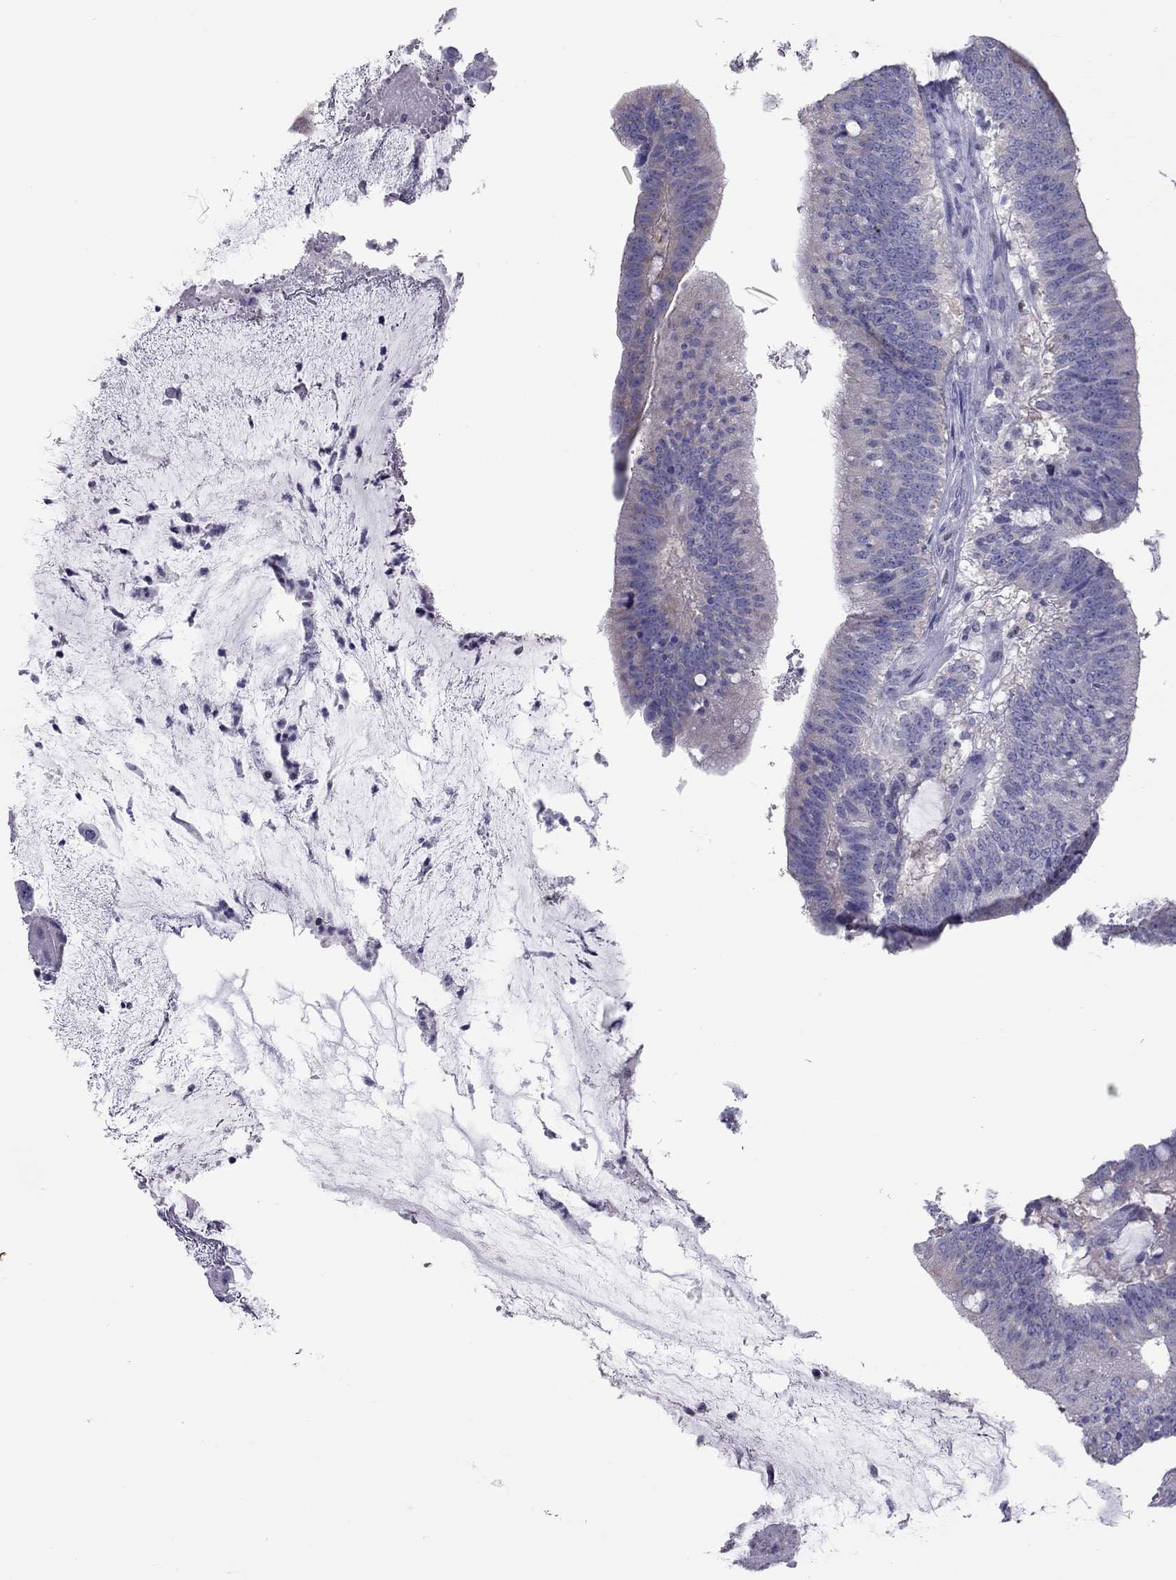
{"staining": {"intensity": "negative", "quantity": "none", "location": "none"}, "tissue": "colorectal cancer", "cell_type": "Tumor cells", "image_type": "cancer", "snomed": [{"axis": "morphology", "description": "Adenocarcinoma, NOS"}, {"axis": "topography", "description": "Colon"}], "caption": "Micrograph shows no significant protein expression in tumor cells of colorectal cancer (adenocarcinoma).", "gene": "STAG3", "patient": {"sex": "female", "age": 43}}